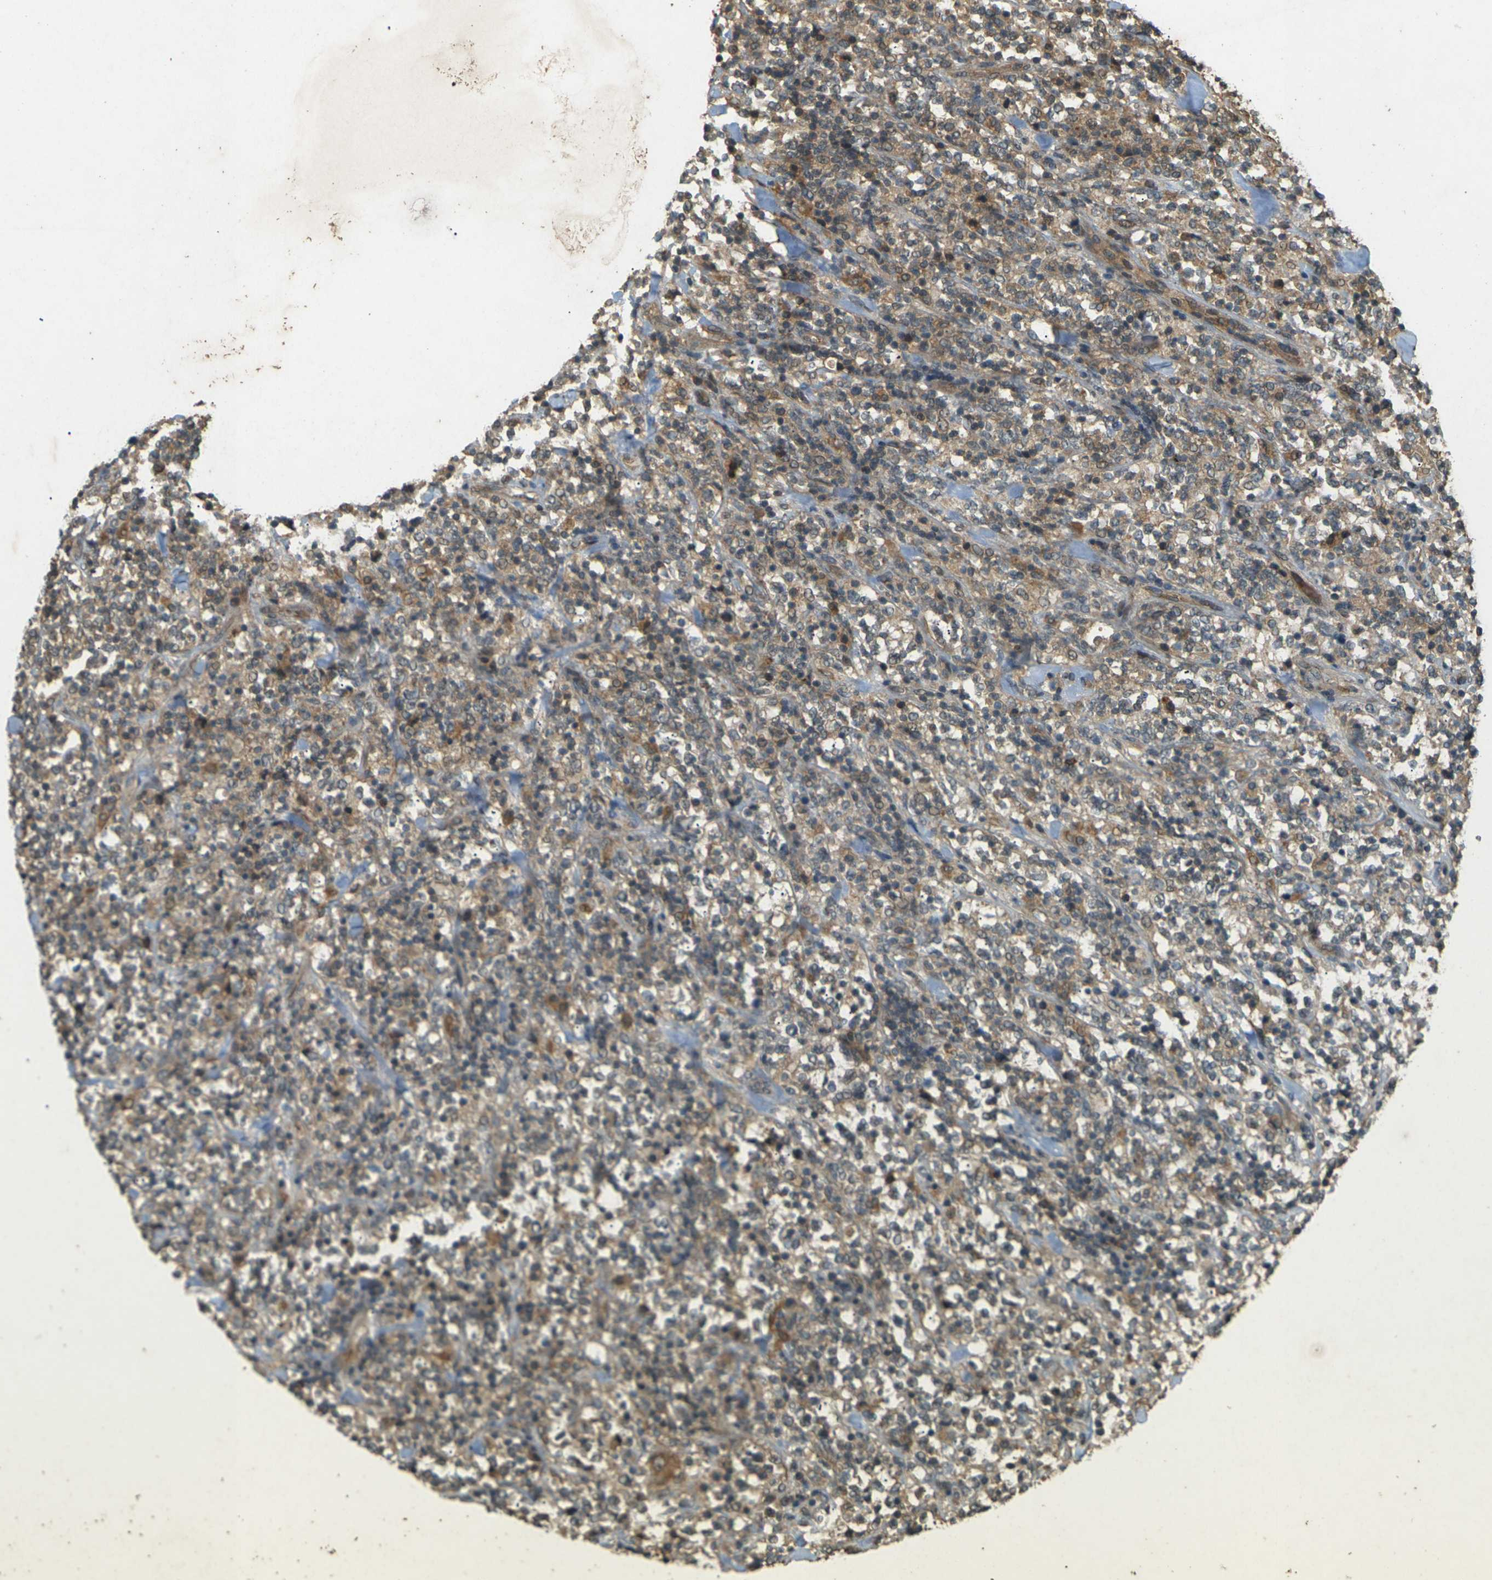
{"staining": {"intensity": "moderate", "quantity": ">75%", "location": "cytoplasmic/membranous"}, "tissue": "lymphoma", "cell_type": "Tumor cells", "image_type": "cancer", "snomed": [{"axis": "morphology", "description": "Malignant lymphoma, non-Hodgkin's type, High grade"}, {"axis": "topography", "description": "Soft tissue"}], "caption": "Moderate cytoplasmic/membranous positivity is seen in approximately >75% of tumor cells in lymphoma. Nuclei are stained in blue.", "gene": "TAP1", "patient": {"sex": "male", "age": 18}}